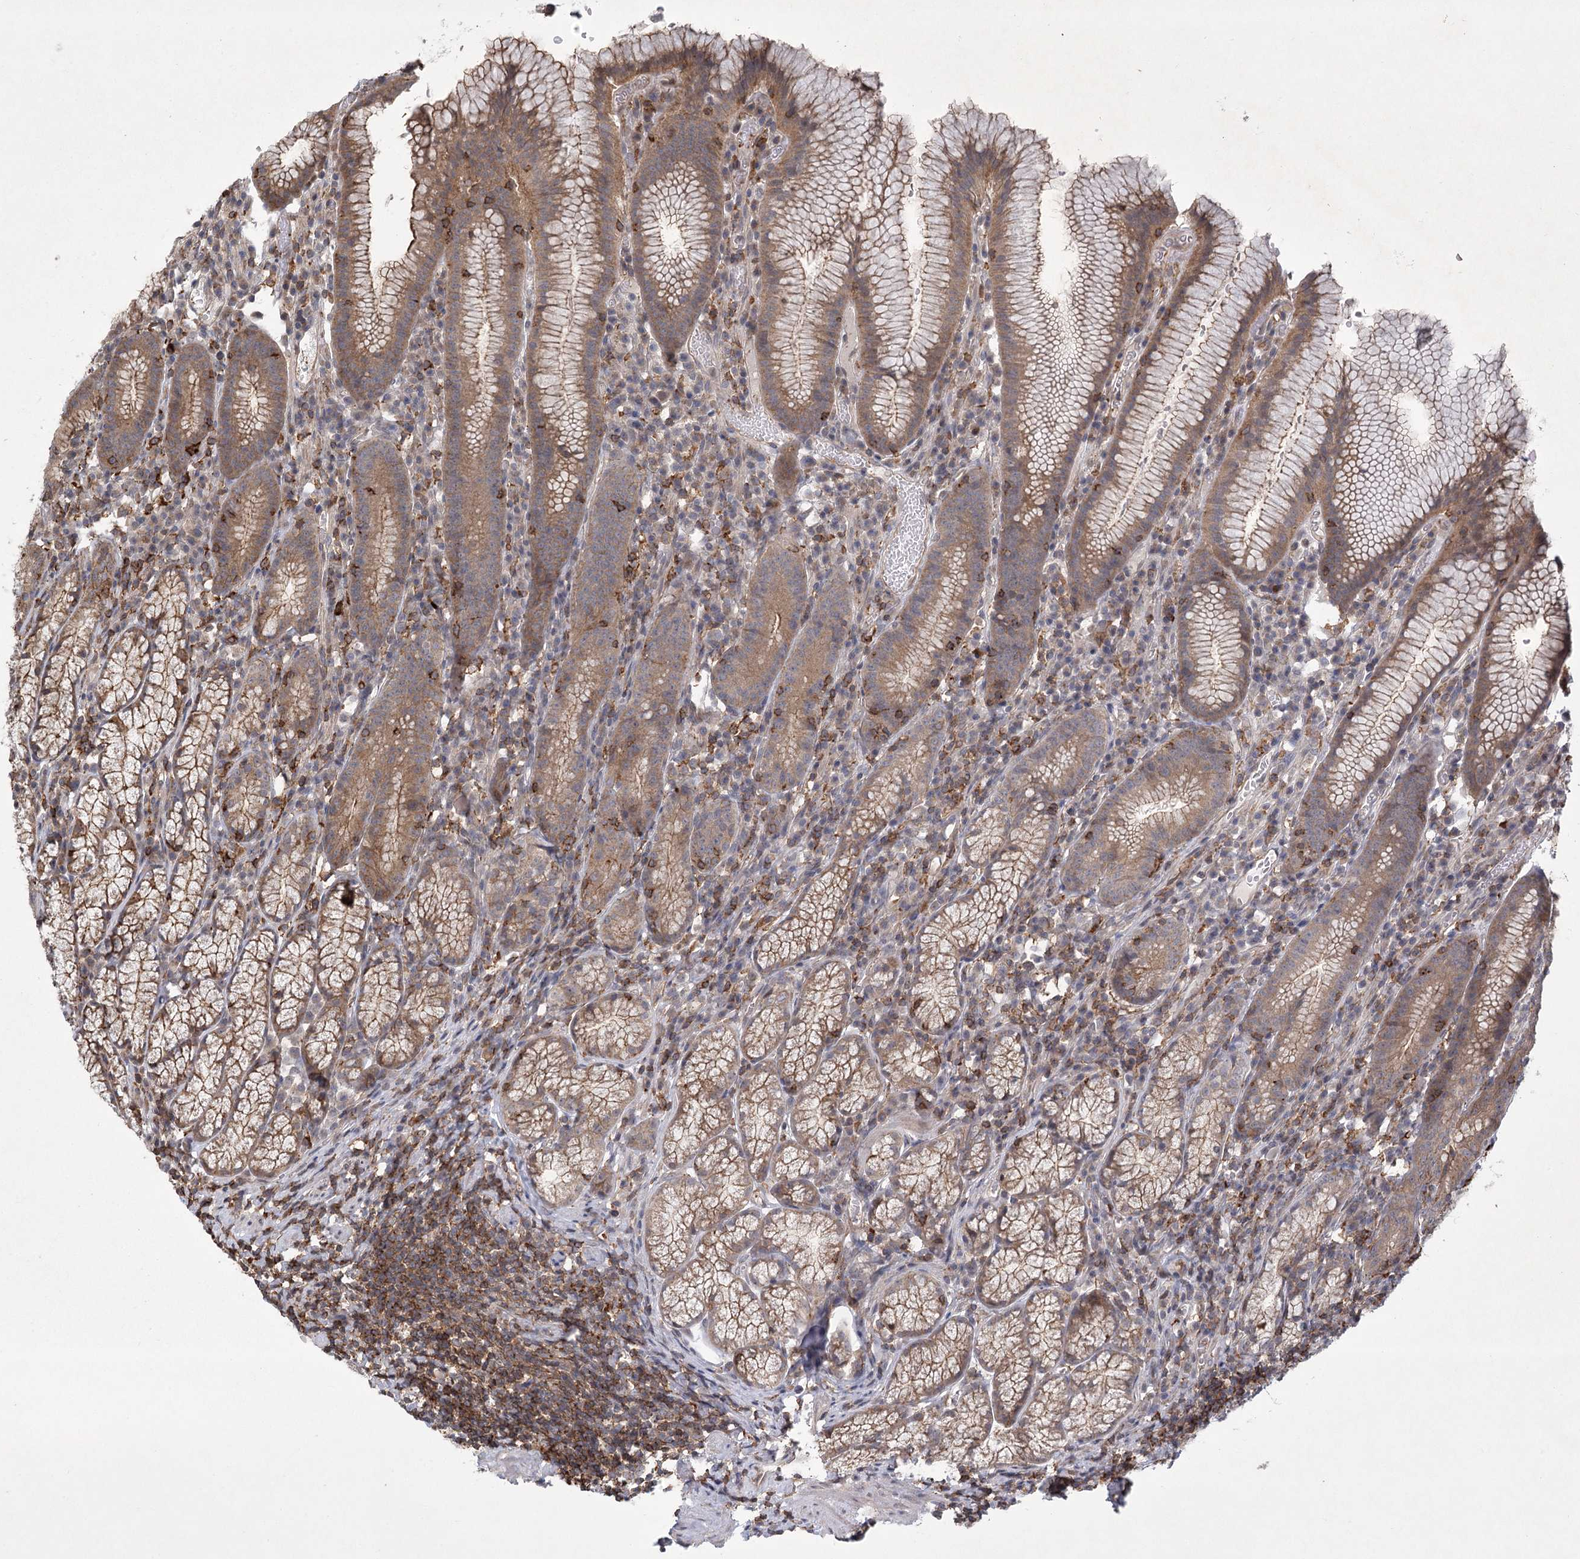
{"staining": {"intensity": "moderate", "quantity": ">75%", "location": "cytoplasmic/membranous"}, "tissue": "stomach", "cell_type": "Glandular cells", "image_type": "normal", "snomed": [{"axis": "morphology", "description": "Normal tissue, NOS"}, {"axis": "topography", "description": "Stomach"}], "caption": "Immunohistochemical staining of unremarkable stomach reveals medium levels of moderate cytoplasmic/membranous expression in about >75% of glandular cells.", "gene": "MEPE", "patient": {"sex": "male", "age": 55}}